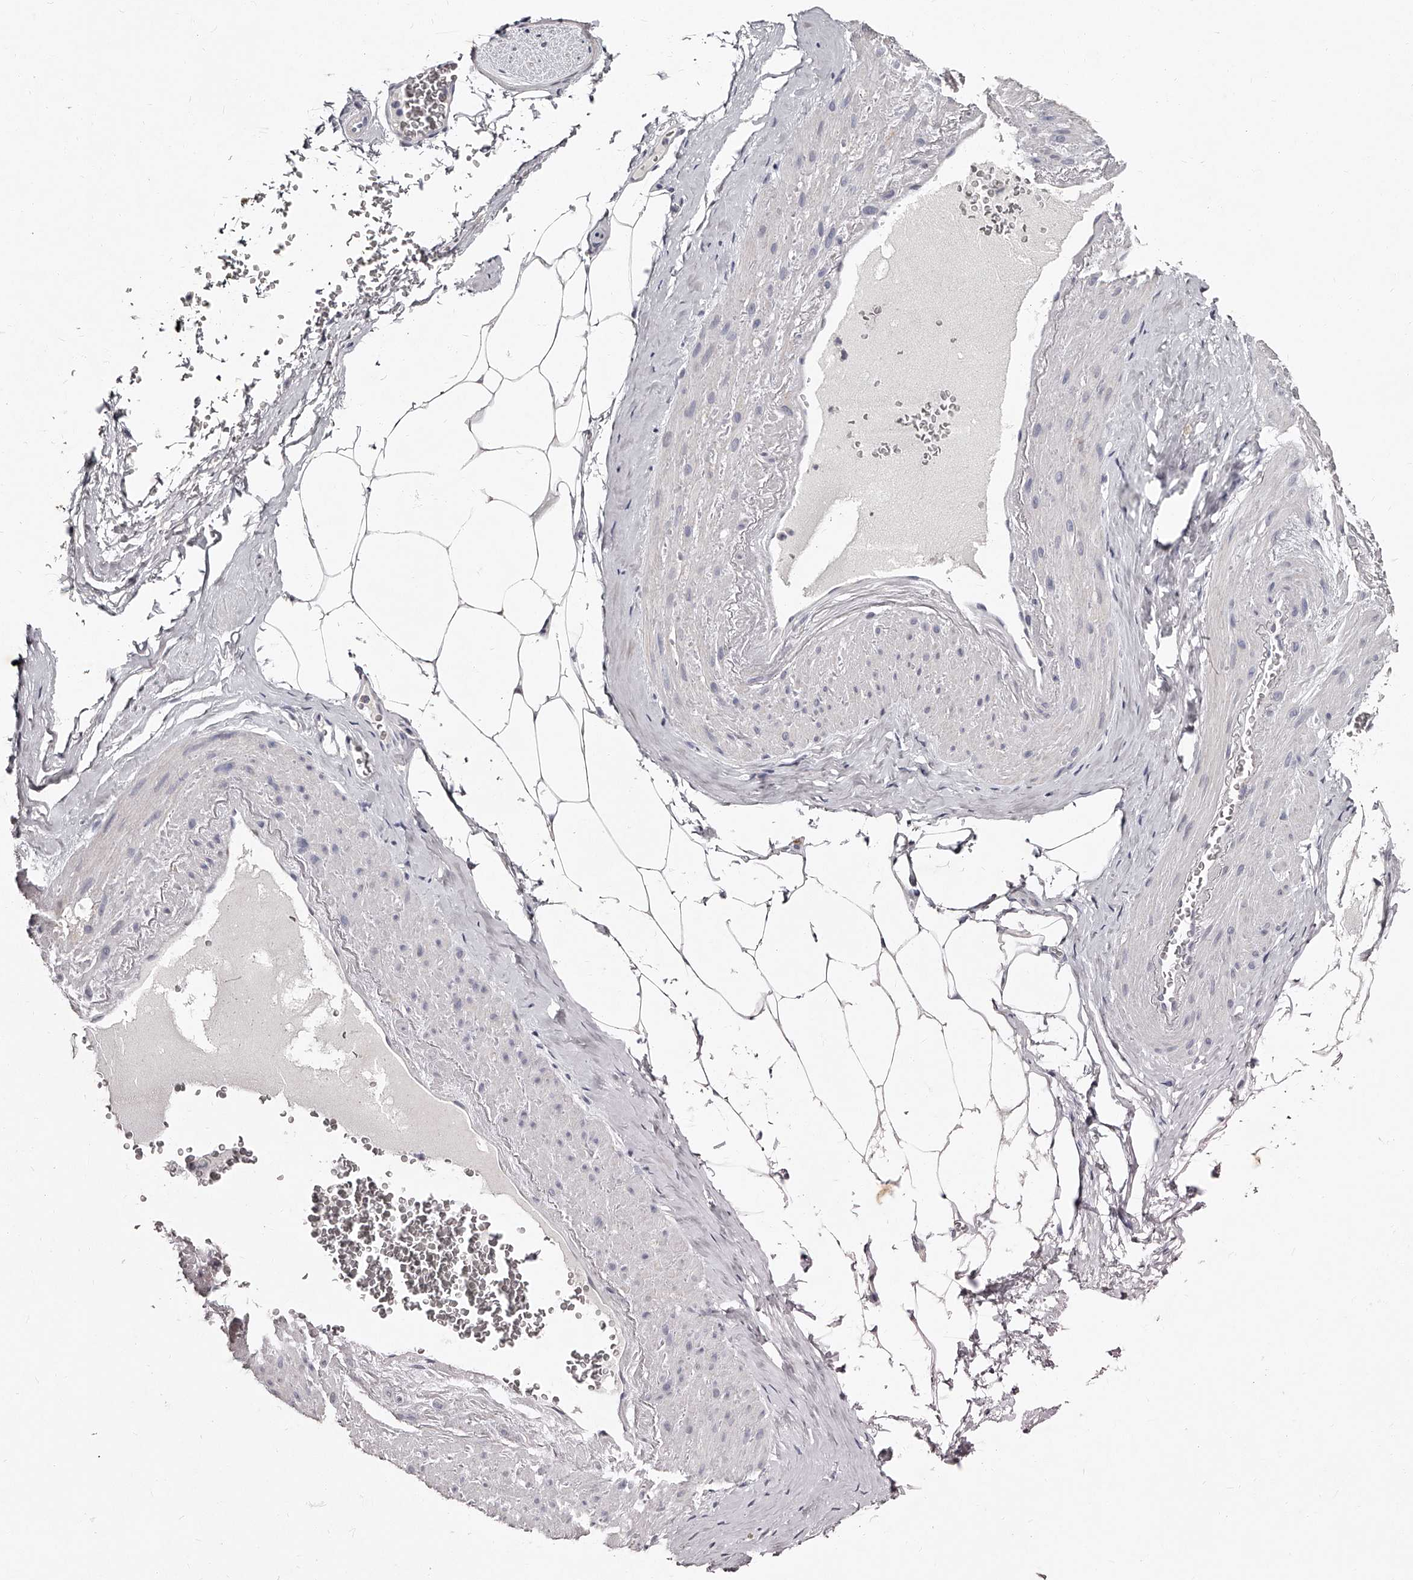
{"staining": {"intensity": "negative", "quantity": "none", "location": "none"}, "tissue": "adipose tissue", "cell_type": "Adipocytes", "image_type": "normal", "snomed": [{"axis": "morphology", "description": "Normal tissue, NOS"}, {"axis": "morphology", "description": "Adenocarcinoma, Low grade"}, {"axis": "topography", "description": "Prostate"}, {"axis": "topography", "description": "Peripheral nerve tissue"}], "caption": "DAB immunohistochemical staining of unremarkable adipose tissue reveals no significant staining in adipocytes.", "gene": "NT5DC1", "patient": {"sex": "male", "age": 63}}